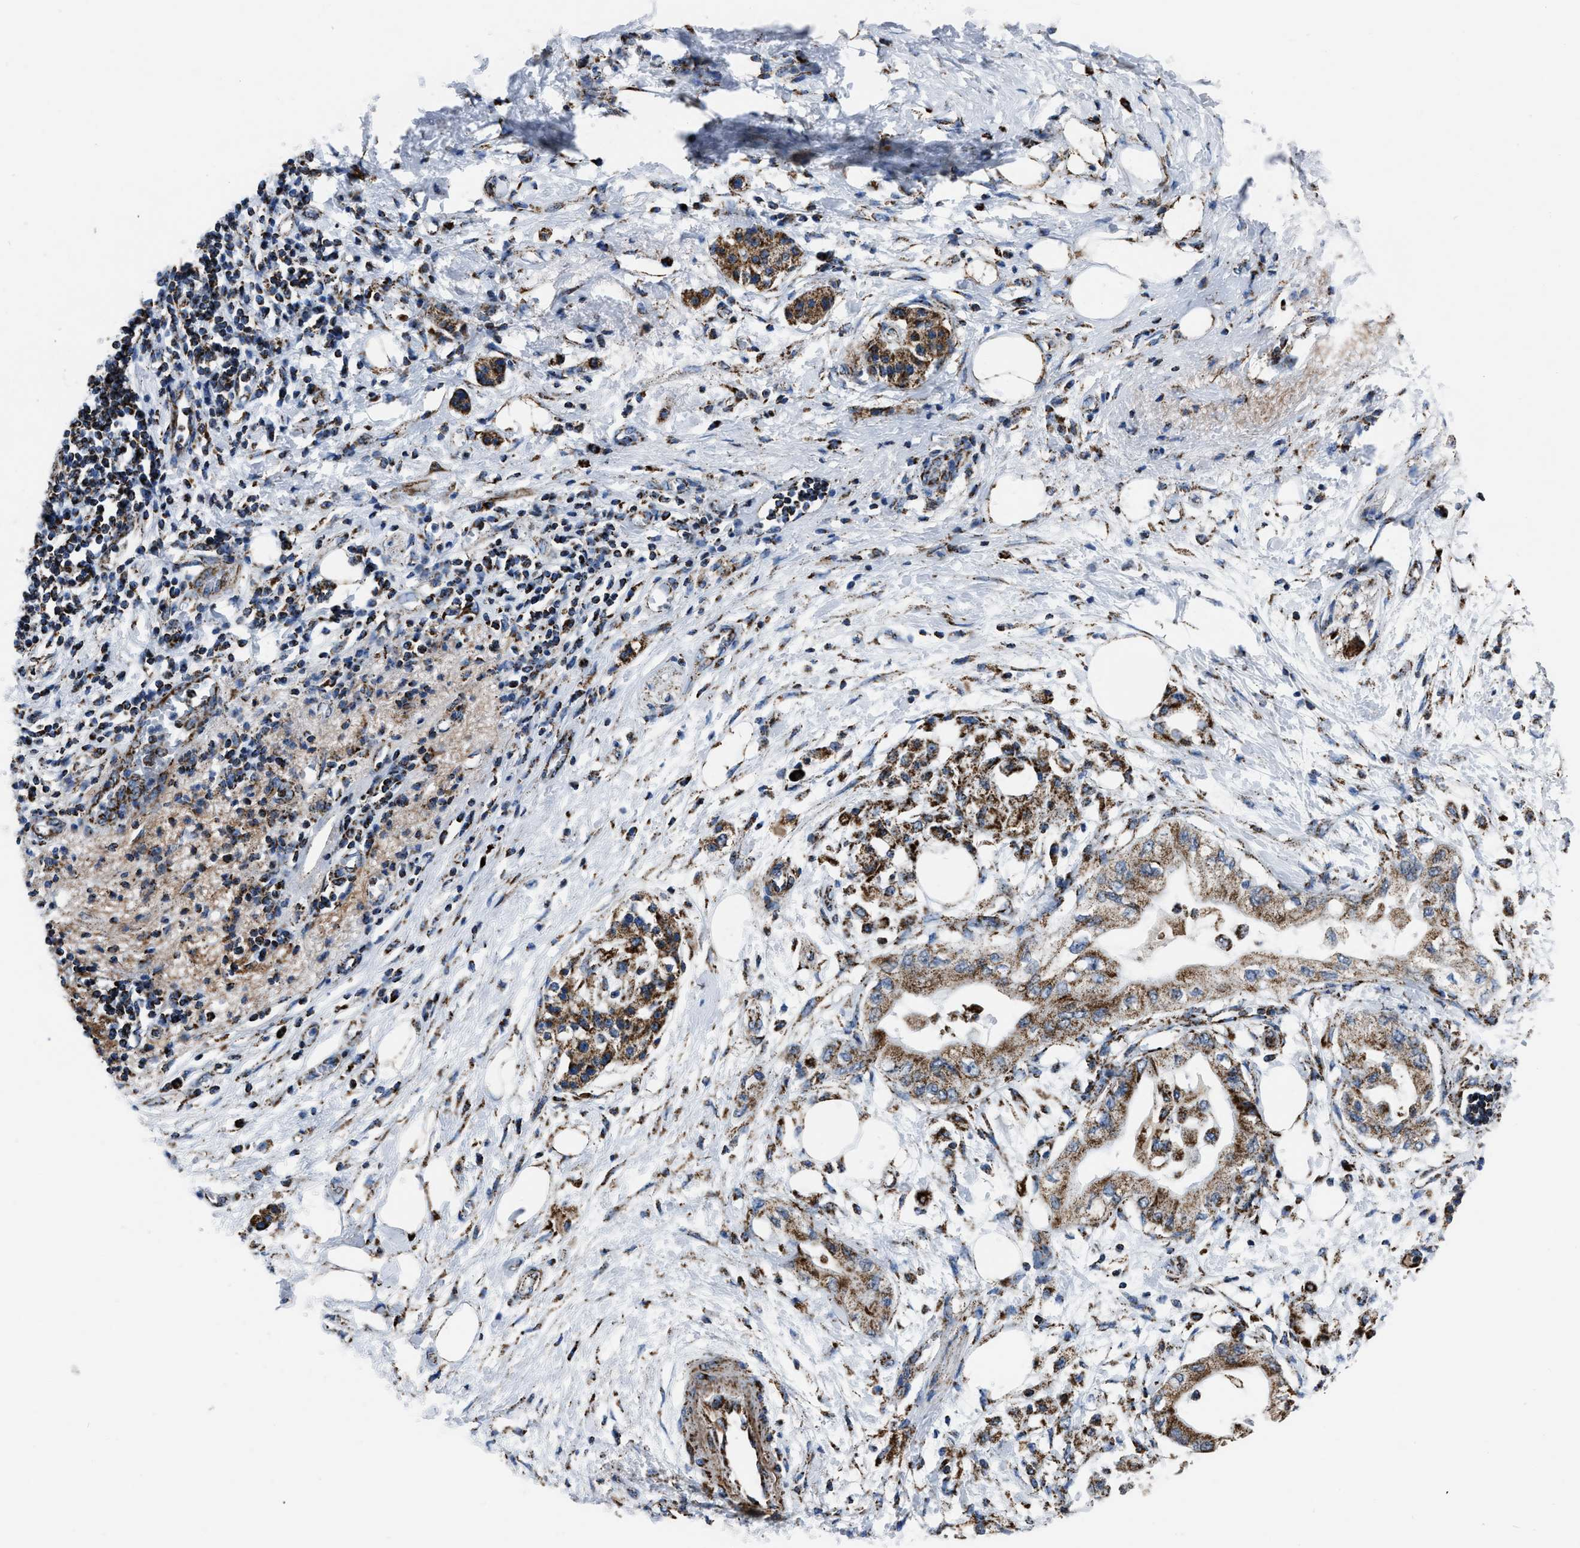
{"staining": {"intensity": "moderate", "quantity": ">75%", "location": "cytoplasmic/membranous"}, "tissue": "pancreatic cancer", "cell_type": "Tumor cells", "image_type": "cancer", "snomed": [{"axis": "morphology", "description": "Normal tissue, NOS"}, {"axis": "morphology", "description": "Adenocarcinoma, NOS"}, {"axis": "topography", "description": "Pancreas"}, {"axis": "topography", "description": "Duodenum"}], "caption": "IHC staining of pancreatic adenocarcinoma, which demonstrates medium levels of moderate cytoplasmic/membranous expression in about >75% of tumor cells indicating moderate cytoplasmic/membranous protein expression. The staining was performed using DAB (brown) for protein detection and nuclei were counterstained in hematoxylin (blue).", "gene": "NSD3", "patient": {"sex": "female", "age": 60}}